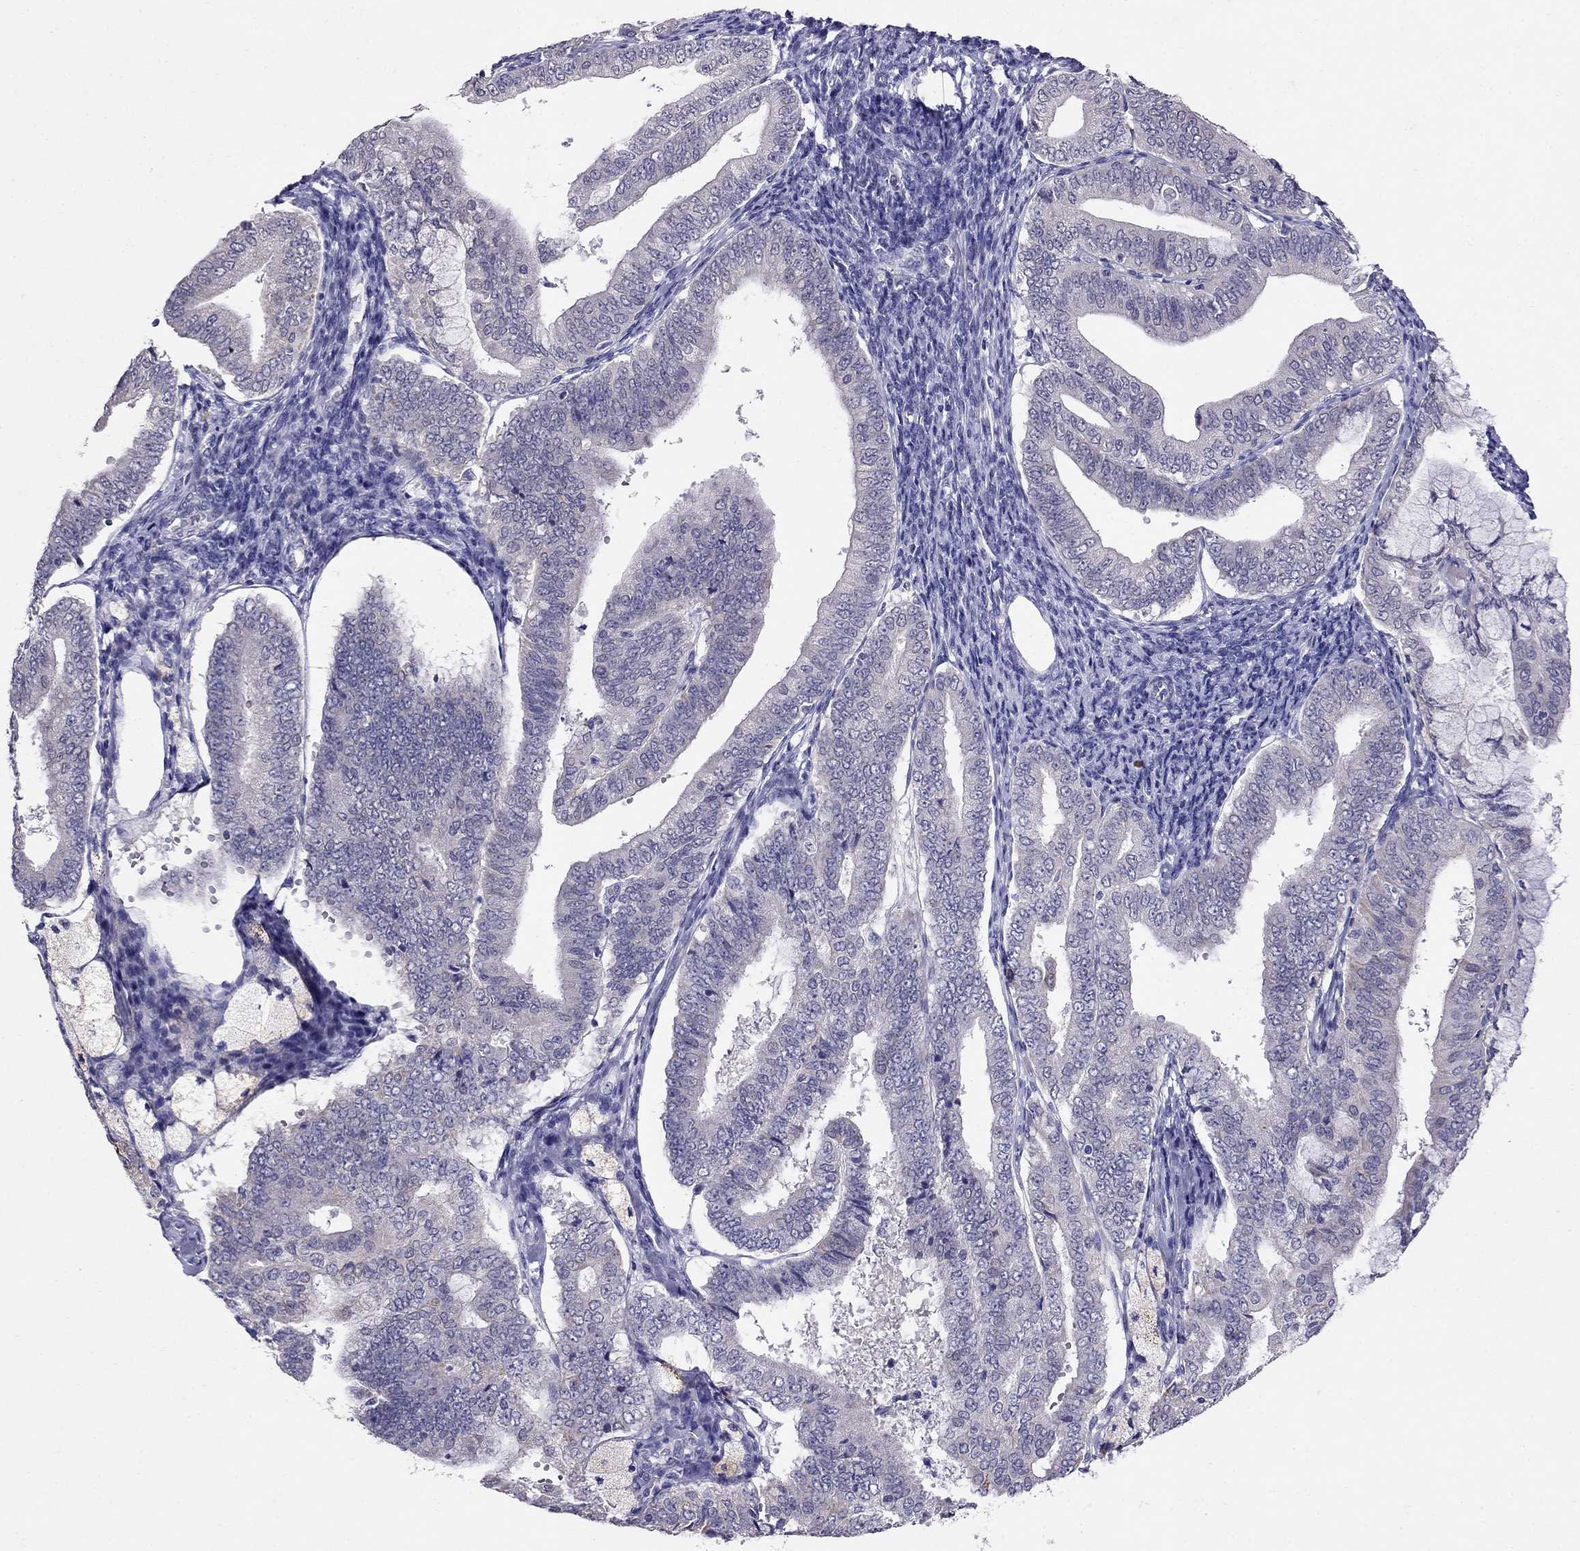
{"staining": {"intensity": "negative", "quantity": "none", "location": "none"}, "tissue": "endometrial cancer", "cell_type": "Tumor cells", "image_type": "cancer", "snomed": [{"axis": "morphology", "description": "Adenocarcinoma, NOS"}, {"axis": "topography", "description": "Endometrium"}], "caption": "DAB immunohistochemical staining of endometrial cancer demonstrates no significant positivity in tumor cells.", "gene": "MYO3B", "patient": {"sex": "female", "age": 63}}